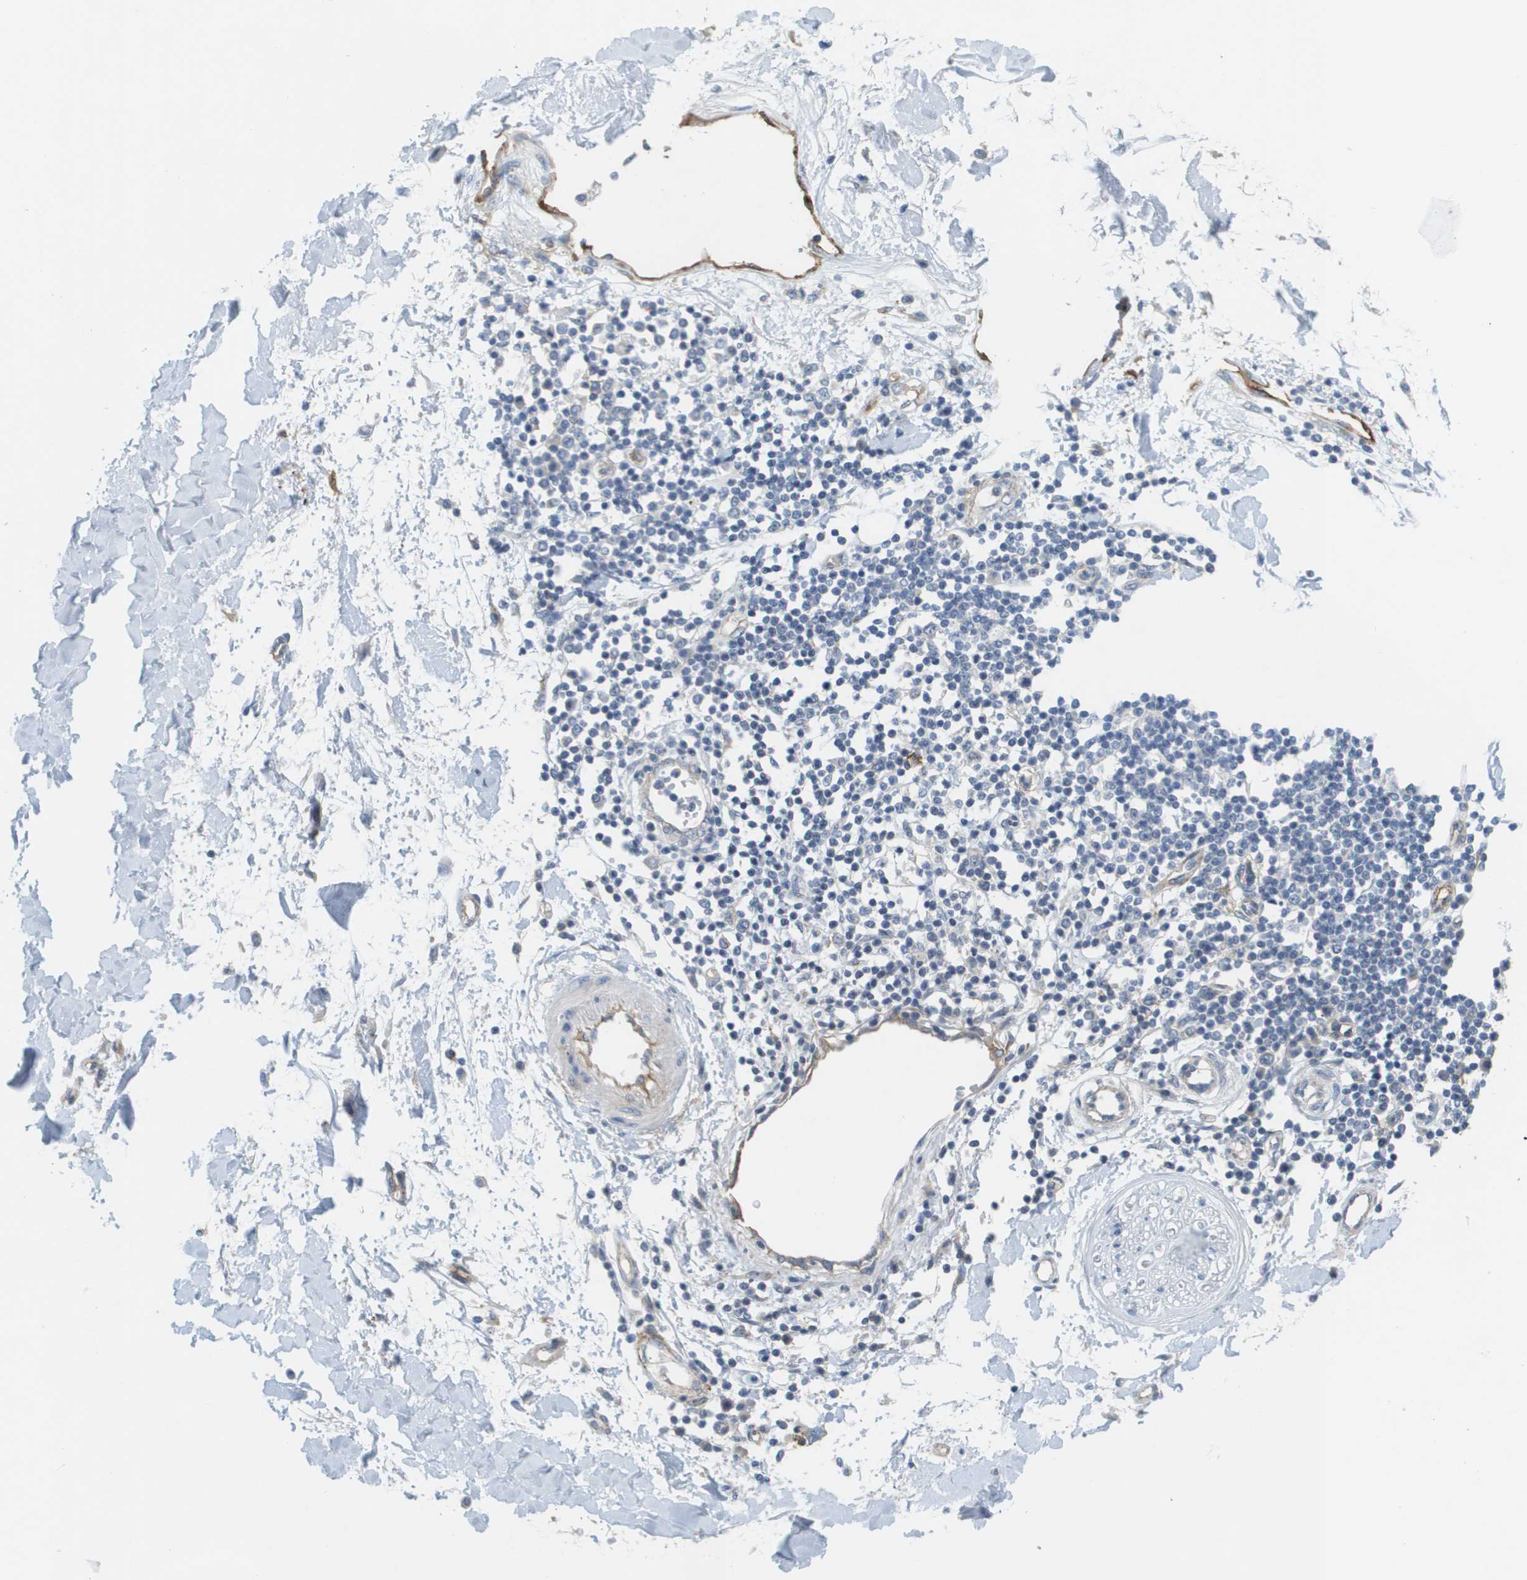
{"staining": {"intensity": "negative", "quantity": "none", "location": "none"}, "tissue": "adipose tissue", "cell_type": "Adipocytes", "image_type": "normal", "snomed": [{"axis": "morphology", "description": "Squamous cell carcinoma, NOS"}, {"axis": "topography", "description": "Skin"}], "caption": "Immunohistochemistry (IHC) of normal adipose tissue demonstrates no expression in adipocytes. (Brightfield microscopy of DAB (3,3'-diaminobenzidine) immunohistochemistry at high magnification).", "gene": "ANGPT2", "patient": {"sex": "male", "age": 83}}